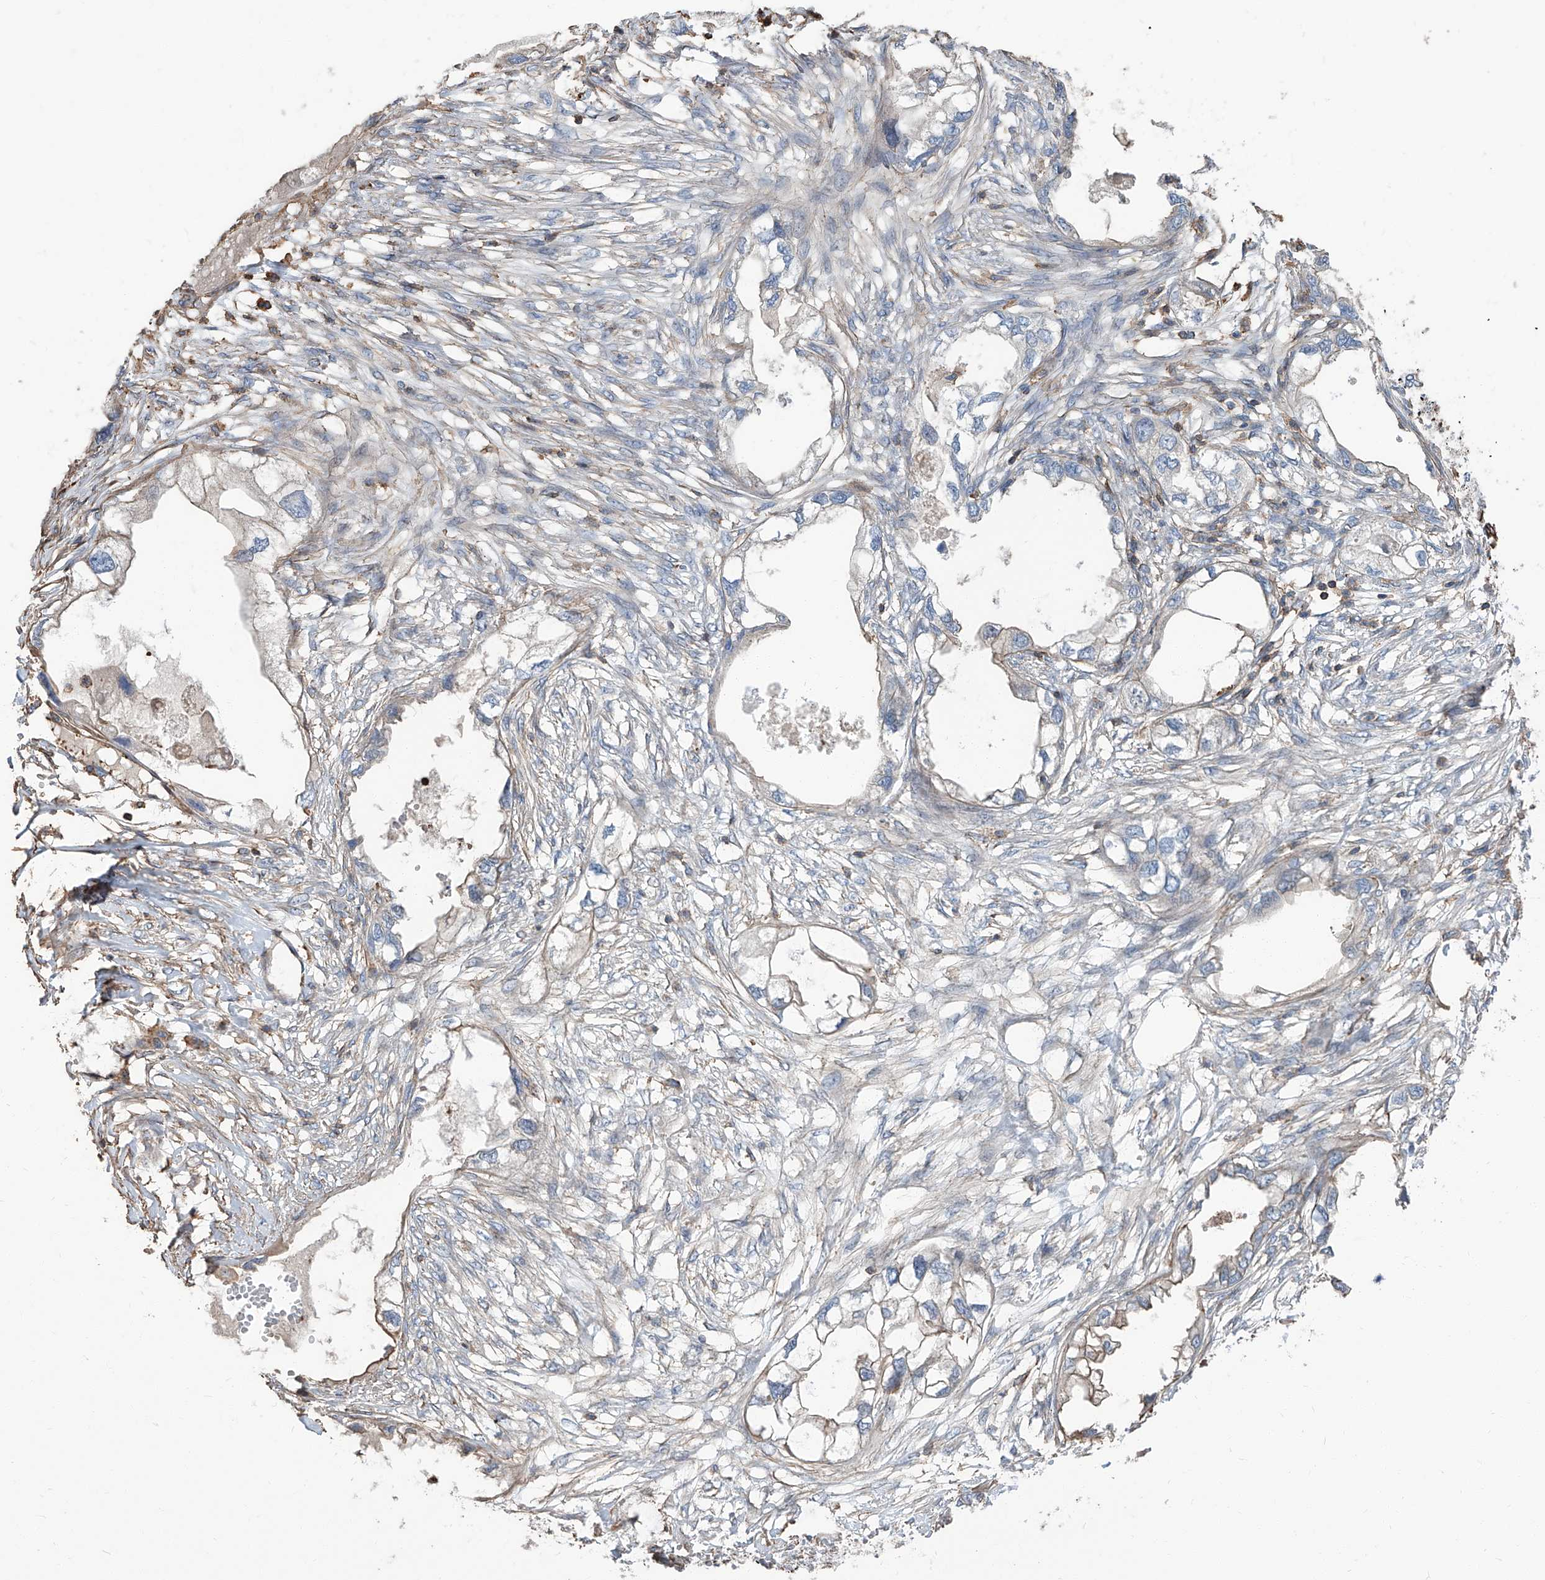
{"staining": {"intensity": "negative", "quantity": "none", "location": "none"}, "tissue": "endometrial cancer", "cell_type": "Tumor cells", "image_type": "cancer", "snomed": [{"axis": "morphology", "description": "Adenocarcinoma, NOS"}, {"axis": "morphology", "description": "Adenocarcinoma, metastatic, NOS"}, {"axis": "topography", "description": "Adipose tissue"}, {"axis": "topography", "description": "Endometrium"}], "caption": "Immunohistochemical staining of human endometrial adenocarcinoma shows no significant expression in tumor cells.", "gene": "PIEZO2", "patient": {"sex": "female", "age": 67}}